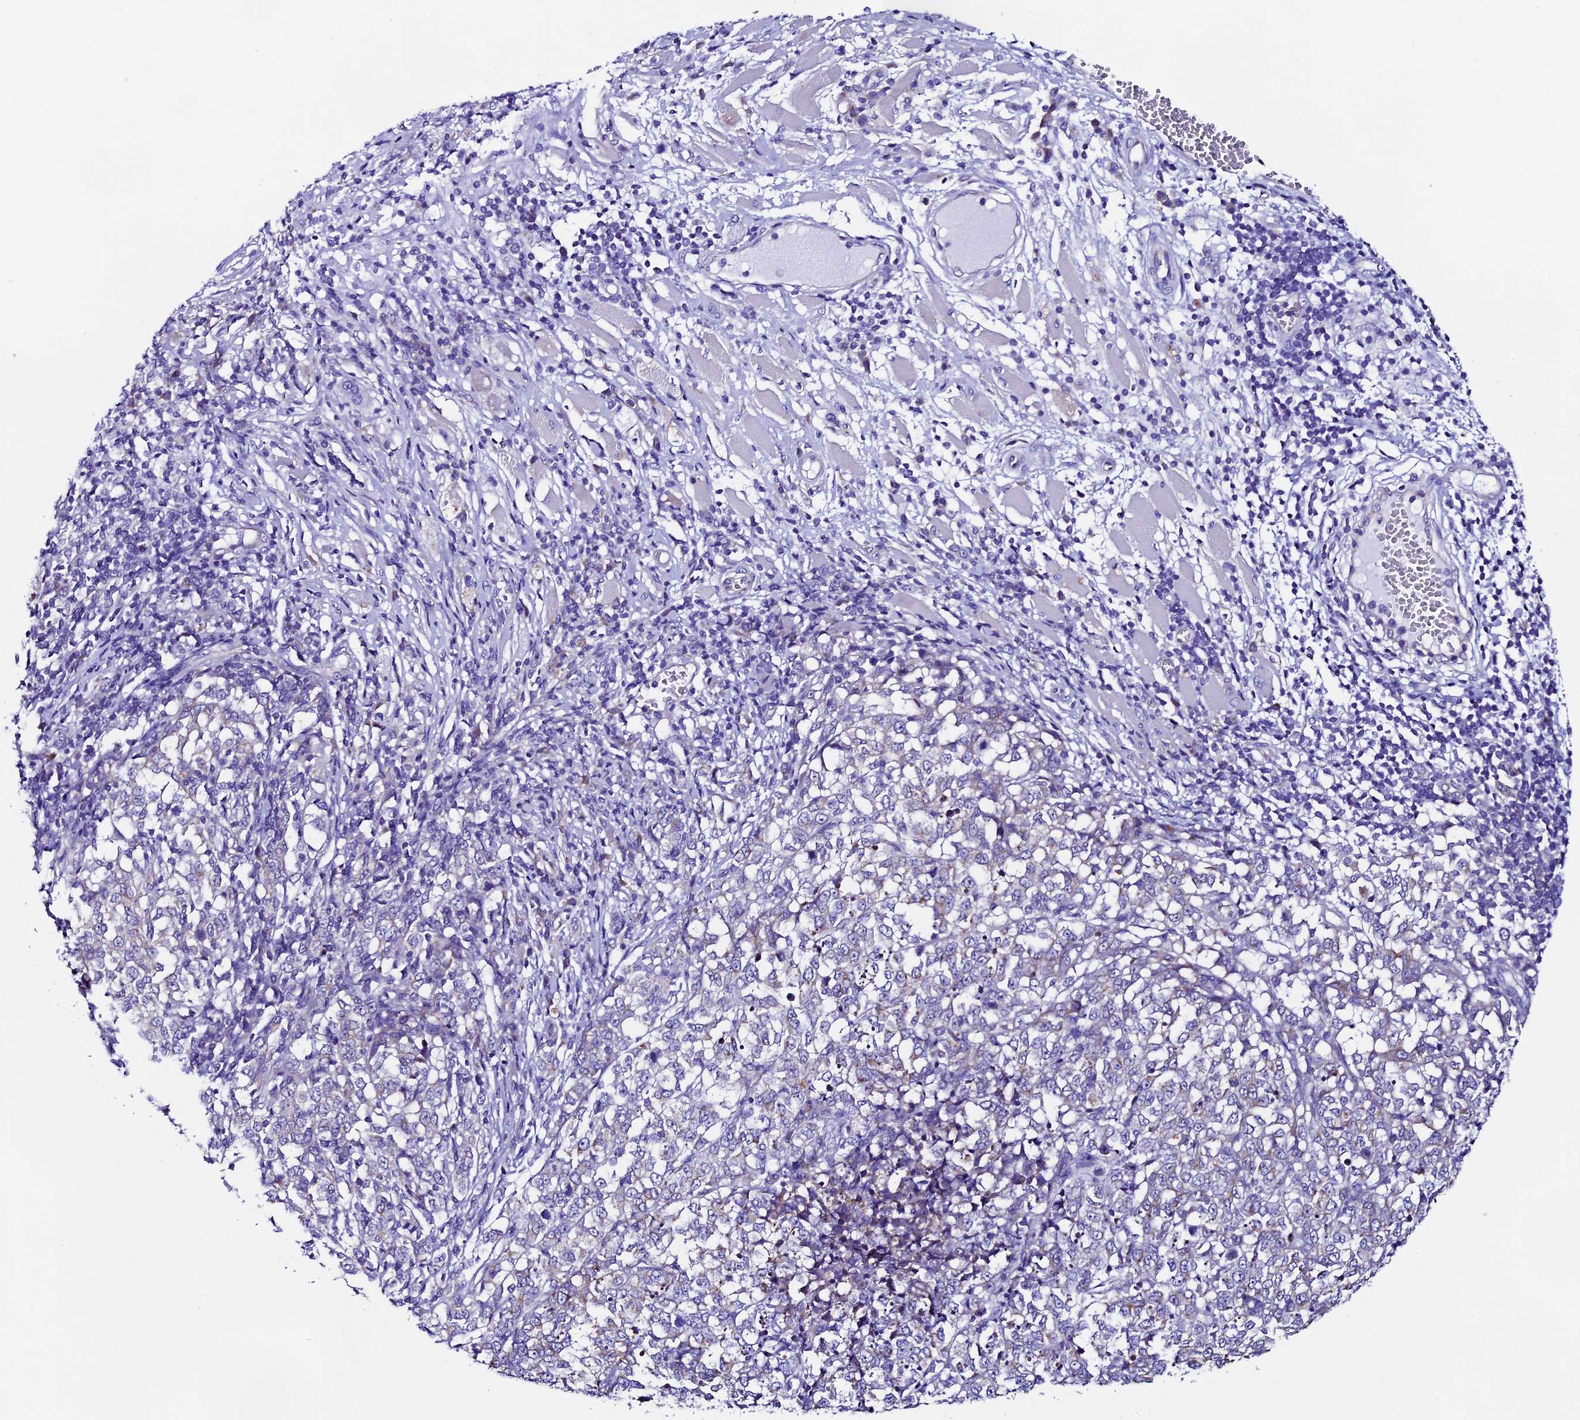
{"staining": {"intensity": "weak", "quantity": "25%-75%", "location": "cytoplasmic/membranous"}, "tissue": "melanoma", "cell_type": "Tumor cells", "image_type": "cancer", "snomed": [{"axis": "morphology", "description": "Malignant melanoma, NOS"}, {"axis": "topography", "description": "Skin"}], "caption": "Melanoma stained with immunohistochemistry (IHC) shows weak cytoplasmic/membranous expression in about 25%-75% of tumor cells.", "gene": "COMTD1", "patient": {"sex": "female", "age": 72}}